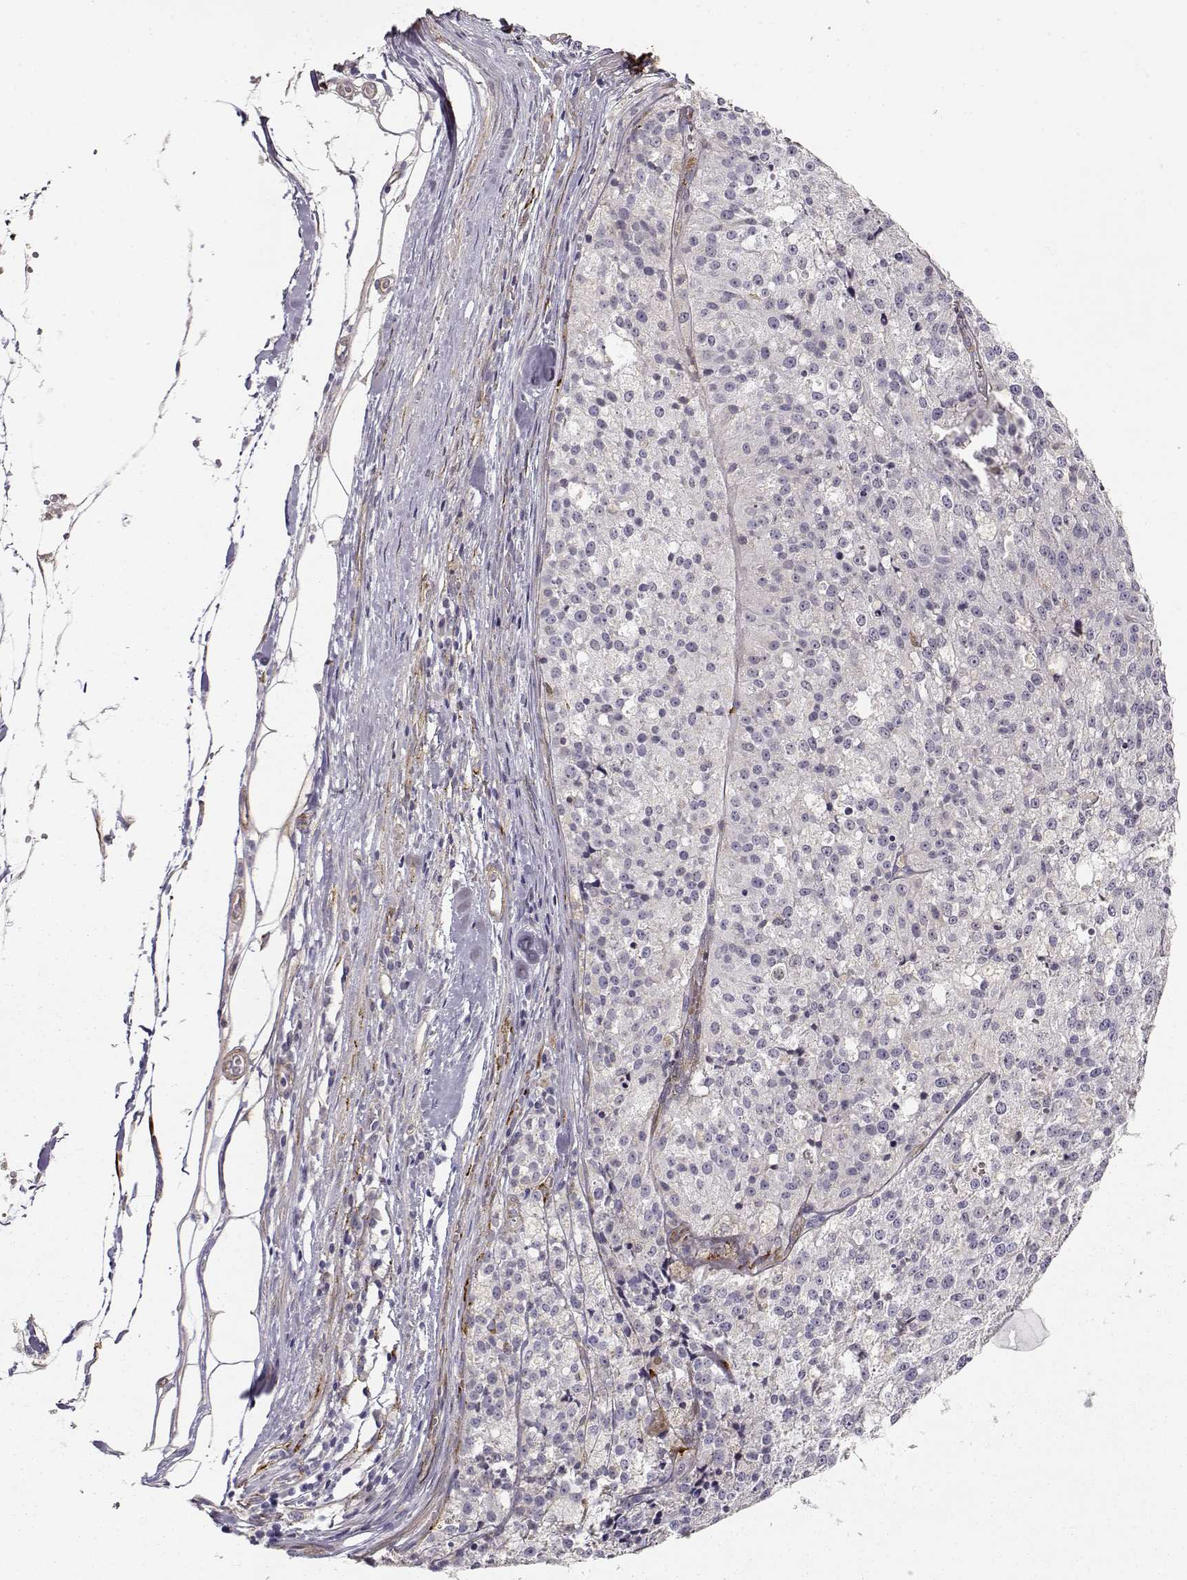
{"staining": {"intensity": "negative", "quantity": "none", "location": "none"}, "tissue": "melanoma", "cell_type": "Tumor cells", "image_type": "cancer", "snomed": [{"axis": "morphology", "description": "Malignant melanoma, Metastatic site"}, {"axis": "topography", "description": "Lymph node"}], "caption": "Melanoma was stained to show a protein in brown. There is no significant positivity in tumor cells. (Brightfield microscopy of DAB (3,3'-diaminobenzidine) immunohistochemistry (IHC) at high magnification).", "gene": "LAMC1", "patient": {"sex": "female", "age": 64}}